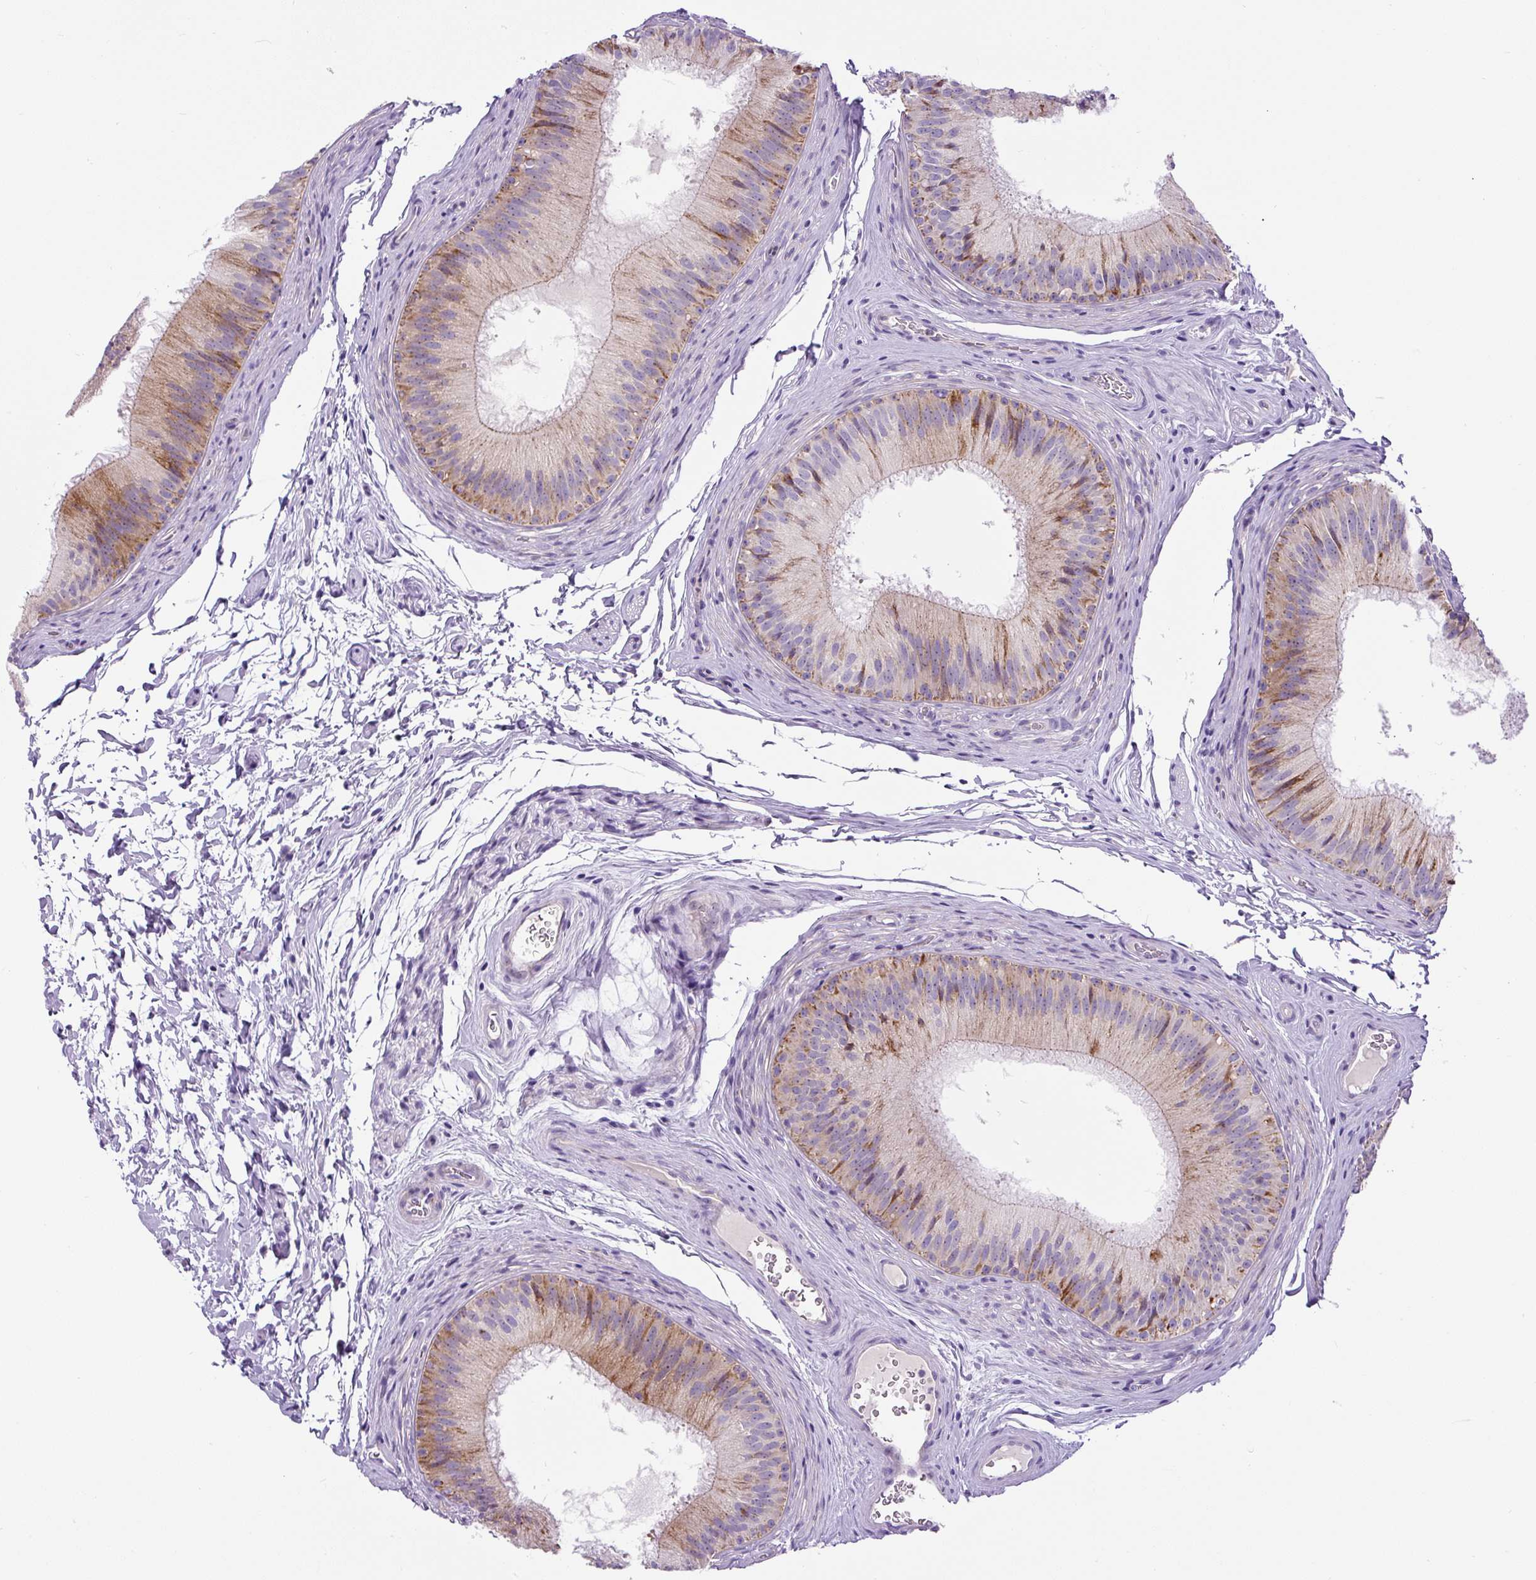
{"staining": {"intensity": "moderate", "quantity": "<25%", "location": "cytoplasmic/membranous"}, "tissue": "epididymis", "cell_type": "Glandular cells", "image_type": "normal", "snomed": [{"axis": "morphology", "description": "Normal tissue, NOS"}, {"axis": "topography", "description": "Epididymis"}], "caption": "A micrograph of epididymis stained for a protein reveals moderate cytoplasmic/membranous brown staining in glandular cells.", "gene": "ZNF596", "patient": {"sex": "male", "age": 24}}